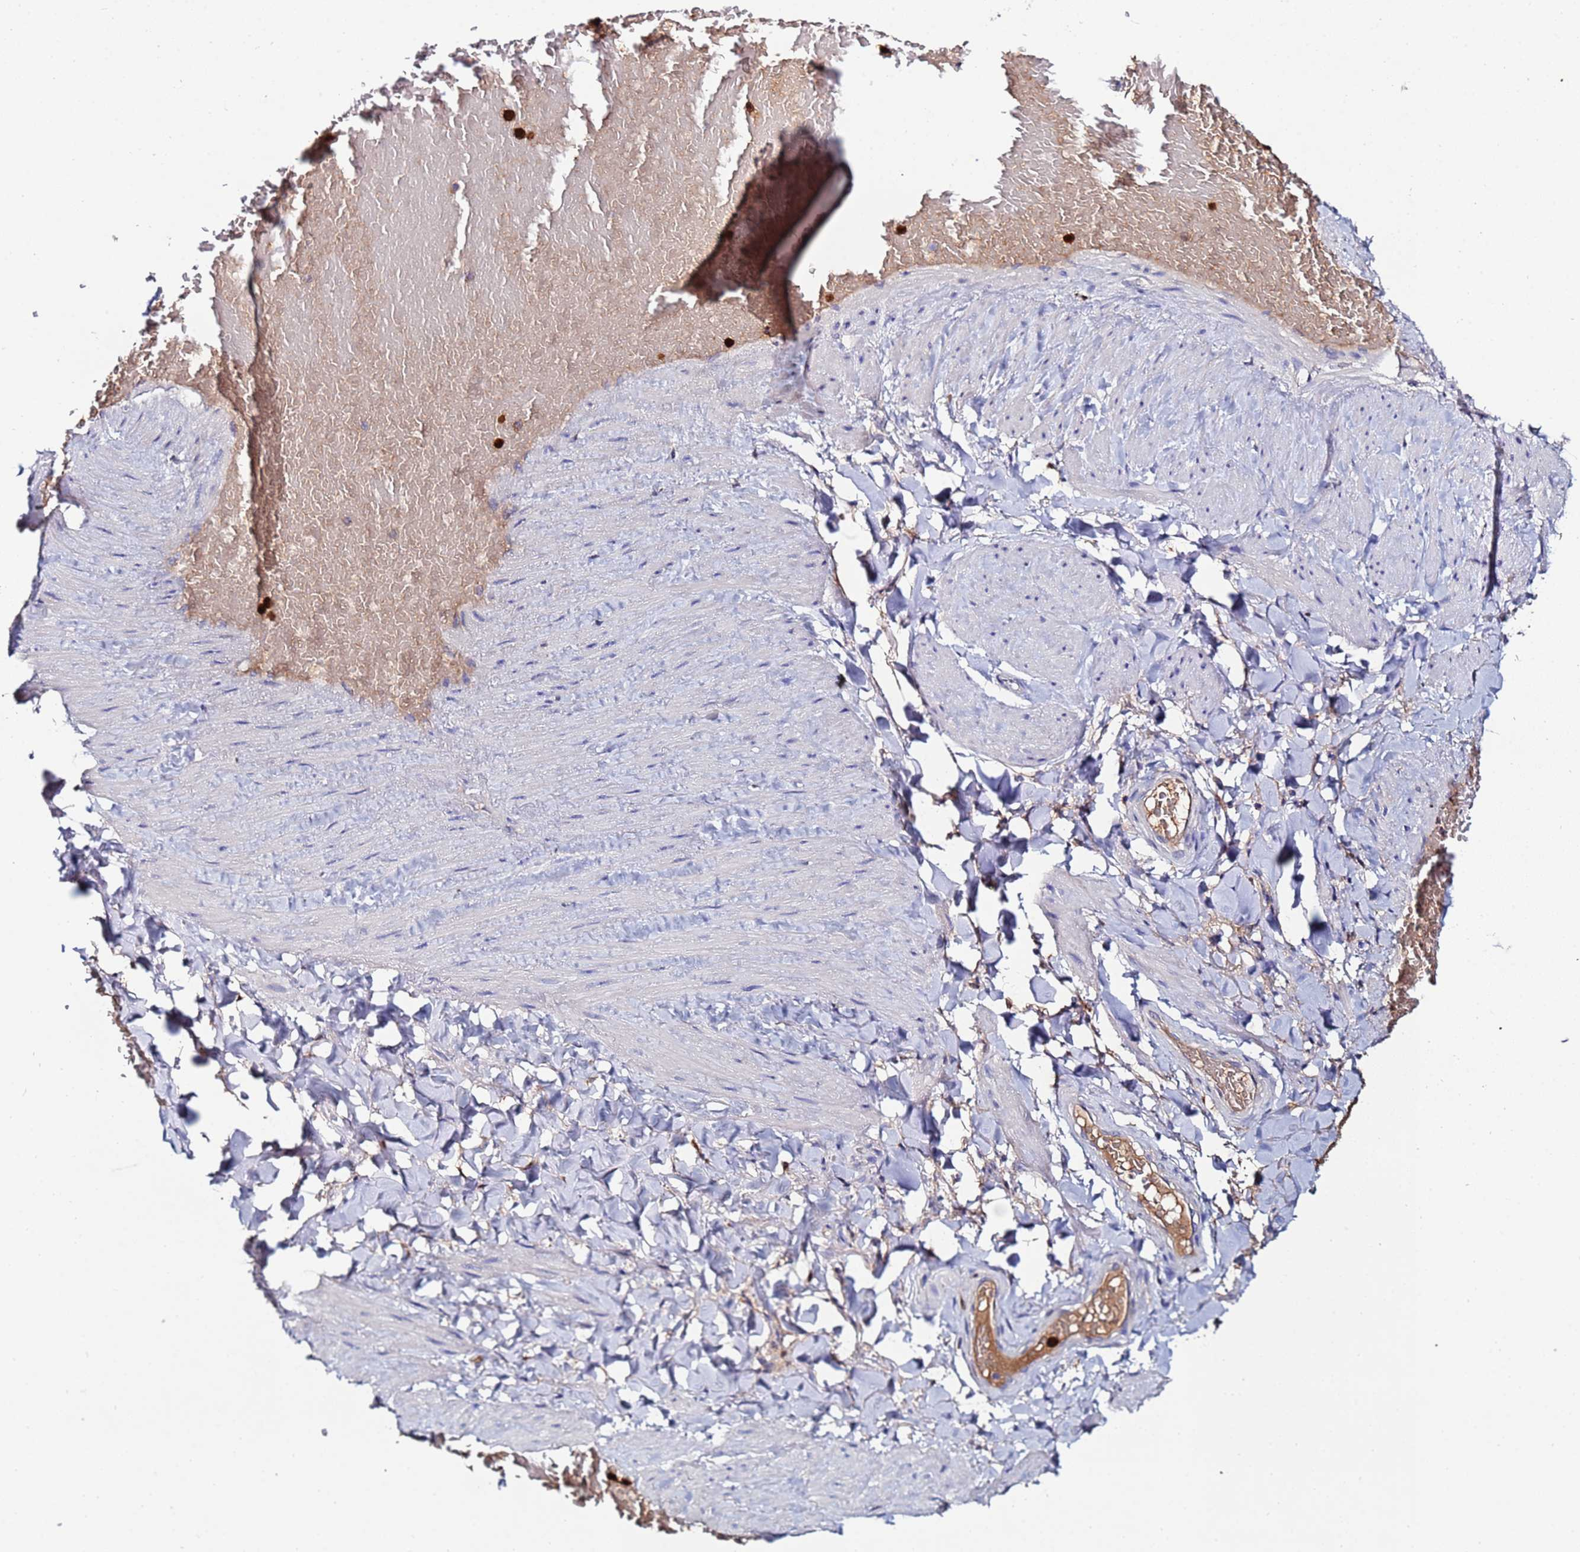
{"staining": {"intensity": "negative", "quantity": "none", "location": "none"}, "tissue": "adipose tissue", "cell_type": "Adipocytes", "image_type": "normal", "snomed": [{"axis": "morphology", "description": "Normal tissue, NOS"}, {"axis": "topography", "description": "Soft tissue"}, {"axis": "topography", "description": "Vascular tissue"}], "caption": "The photomicrograph displays no significant expression in adipocytes of adipose tissue. The staining is performed using DAB brown chromogen with nuclei counter-stained in using hematoxylin.", "gene": "TUBAL3", "patient": {"sex": "male", "age": 54}}